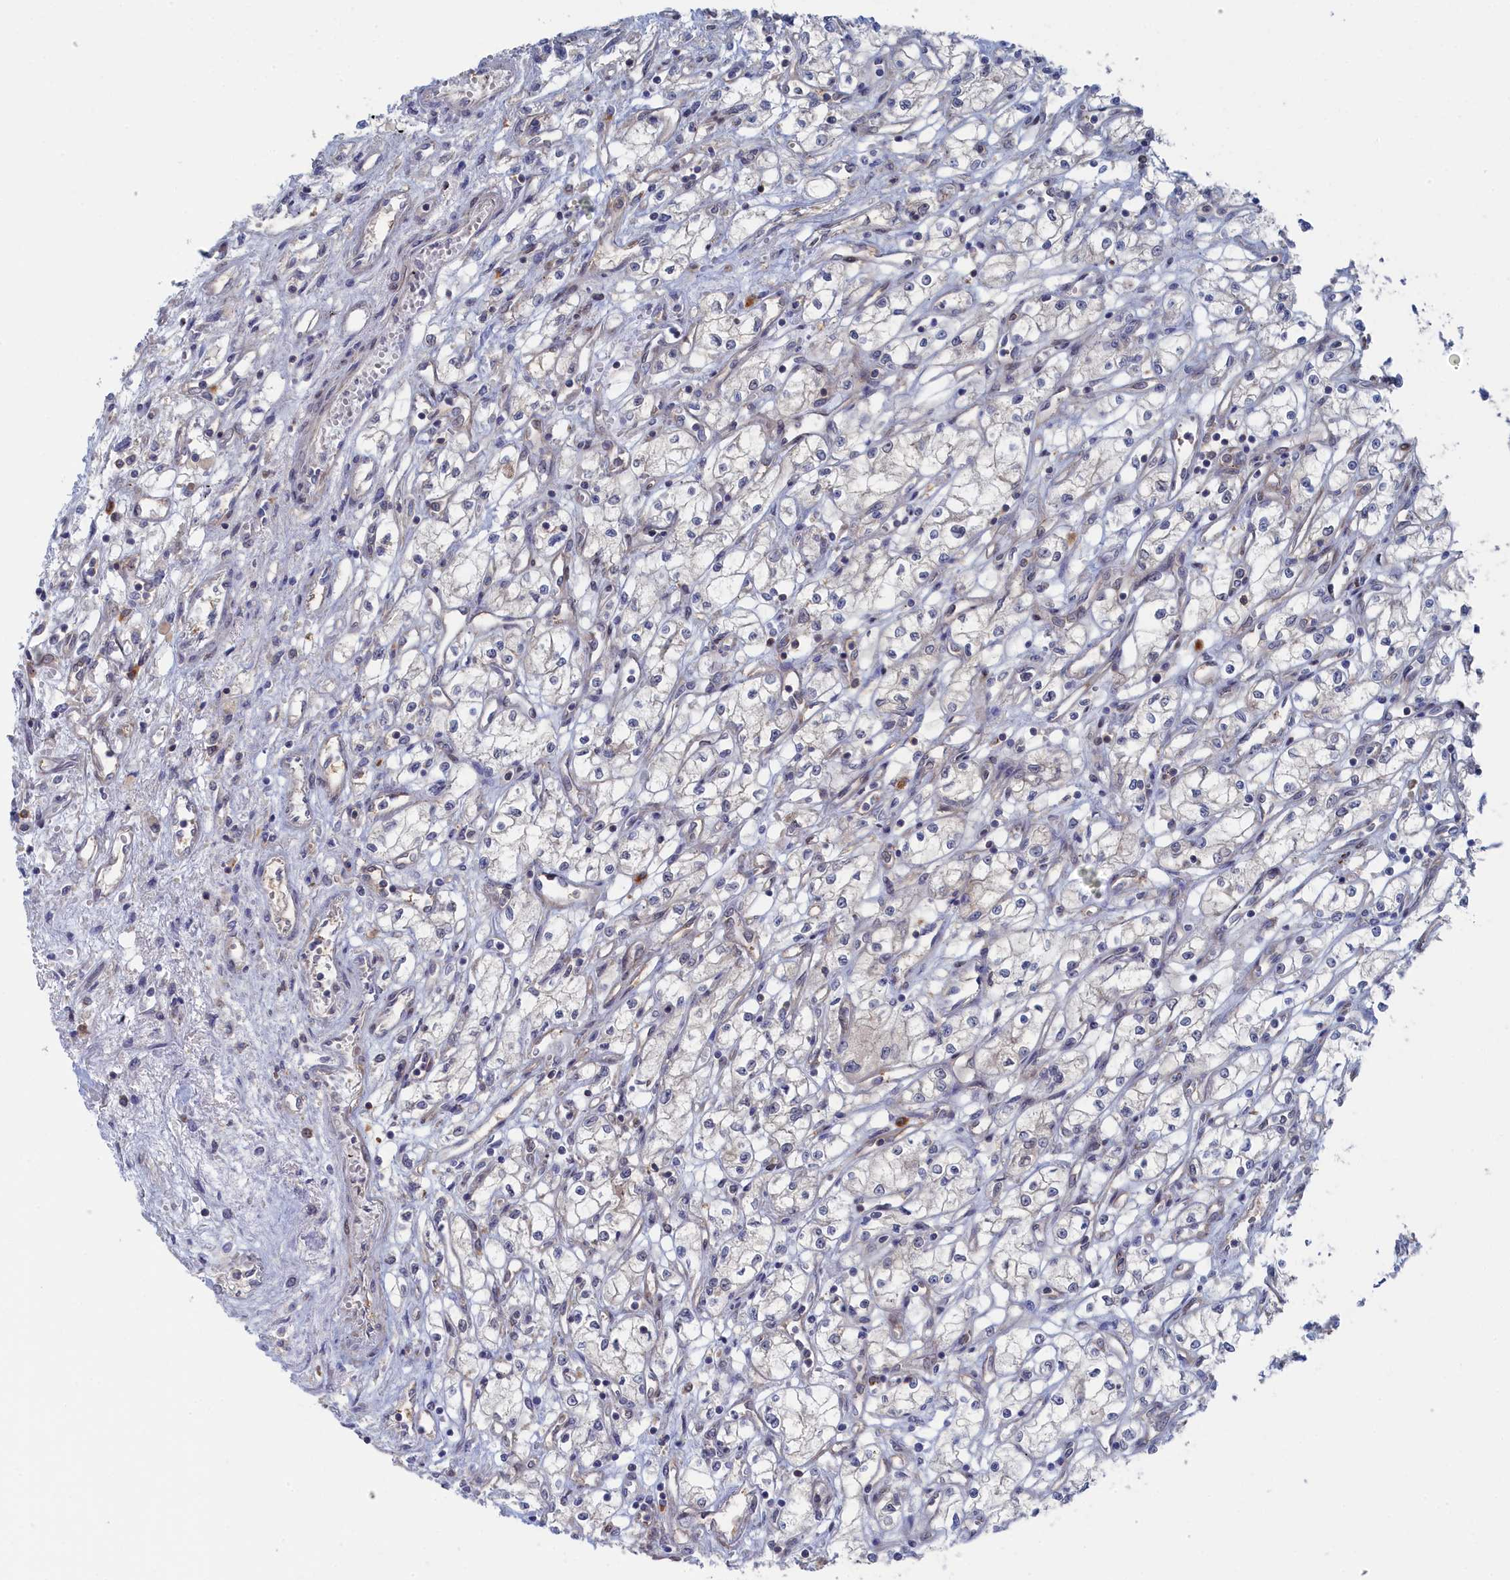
{"staining": {"intensity": "negative", "quantity": "none", "location": "none"}, "tissue": "renal cancer", "cell_type": "Tumor cells", "image_type": "cancer", "snomed": [{"axis": "morphology", "description": "Adenocarcinoma, NOS"}, {"axis": "topography", "description": "Kidney"}], "caption": "Histopathology image shows no significant protein staining in tumor cells of renal adenocarcinoma.", "gene": "IRGQ", "patient": {"sex": "male", "age": 59}}